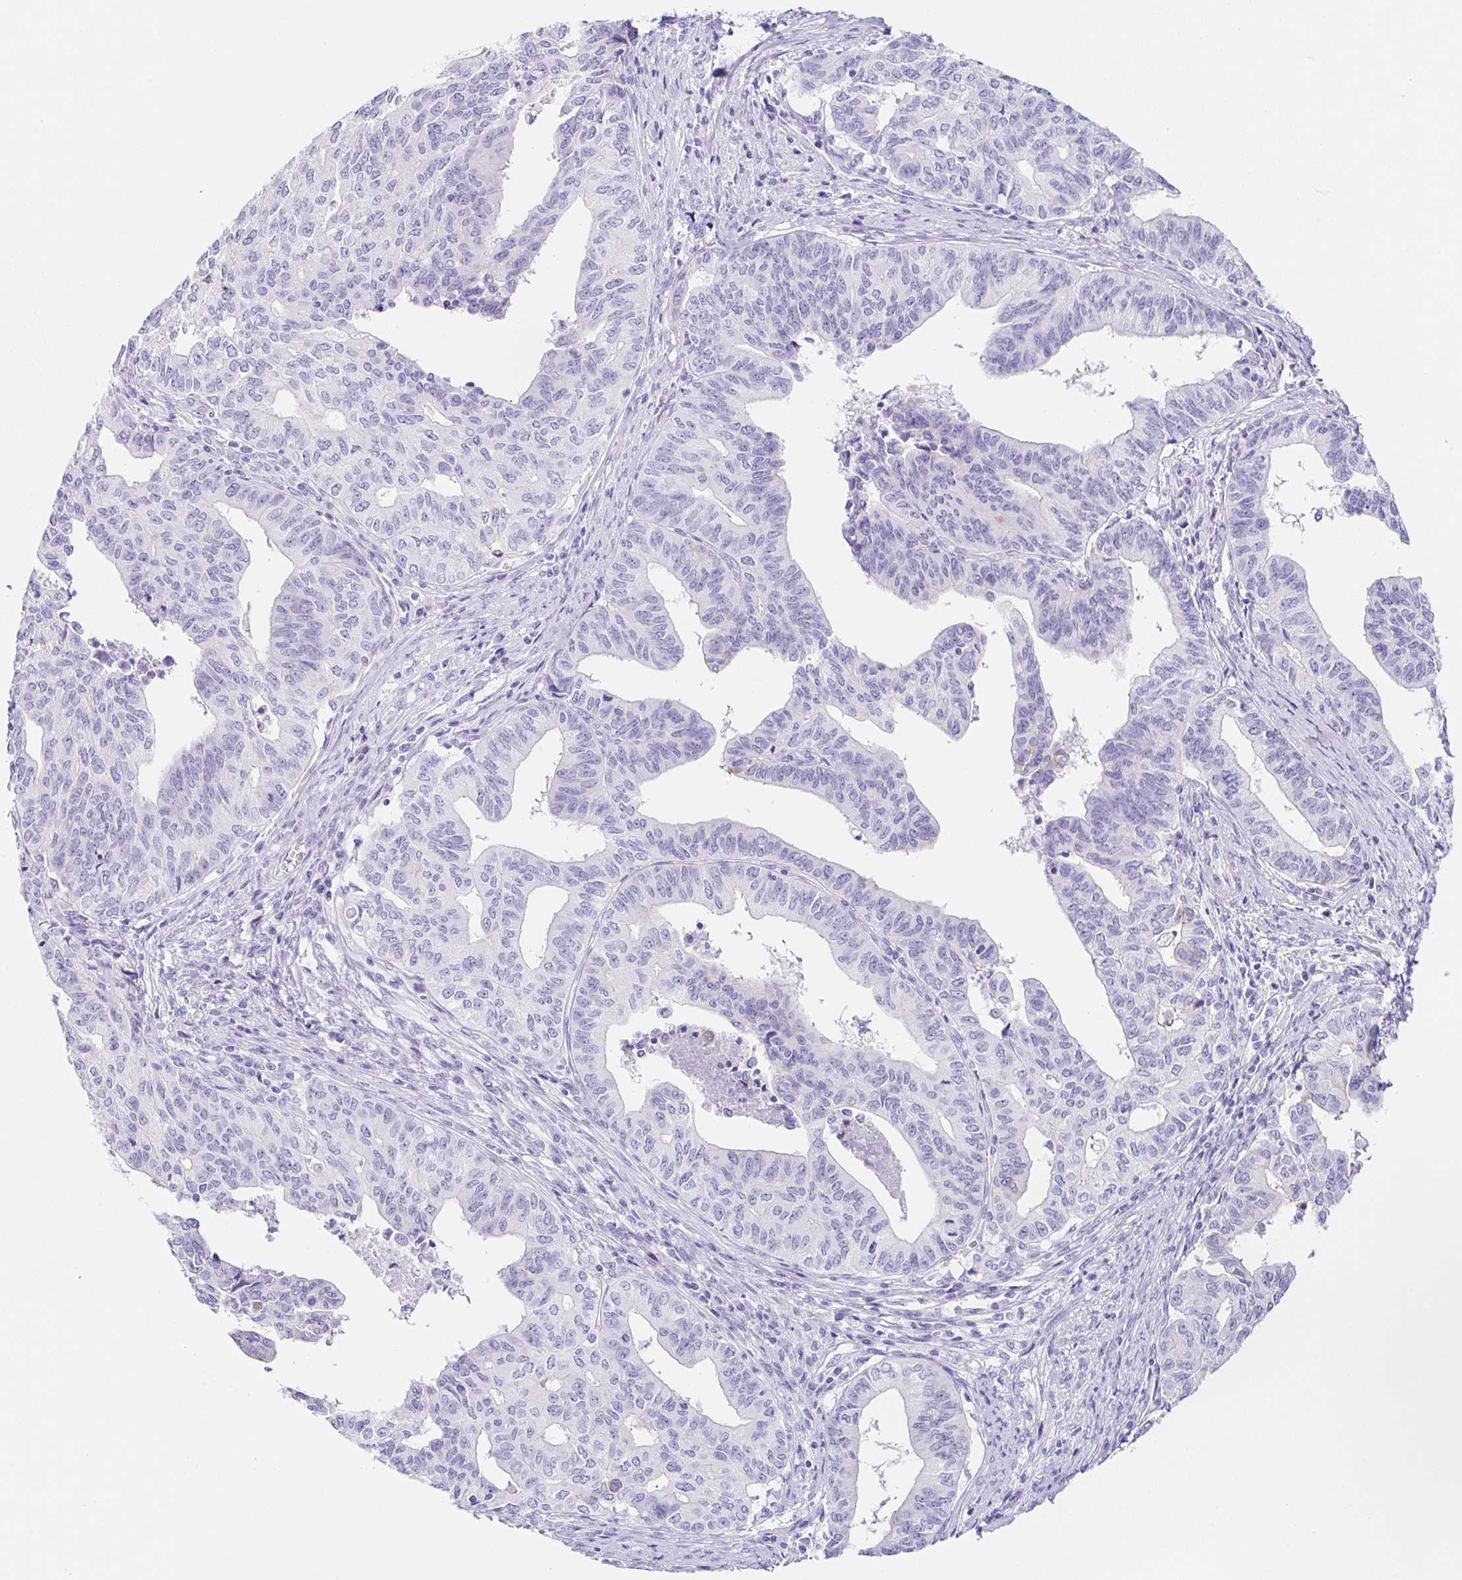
{"staining": {"intensity": "negative", "quantity": "none", "location": "none"}, "tissue": "endometrial cancer", "cell_type": "Tumor cells", "image_type": "cancer", "snomed": [{"axis": "morphology", "description": "Adenocarcinoma, NOS"}, {"axis": "topography", "description": "Endometrium"}], "caption": "The immunohistochemistry (IHC) image has no significant staining in tumor cells of endometrial adenocarcinoma tissue.", "gene": "CLDND2", "patient": {"sex": "female", "age": 65}}